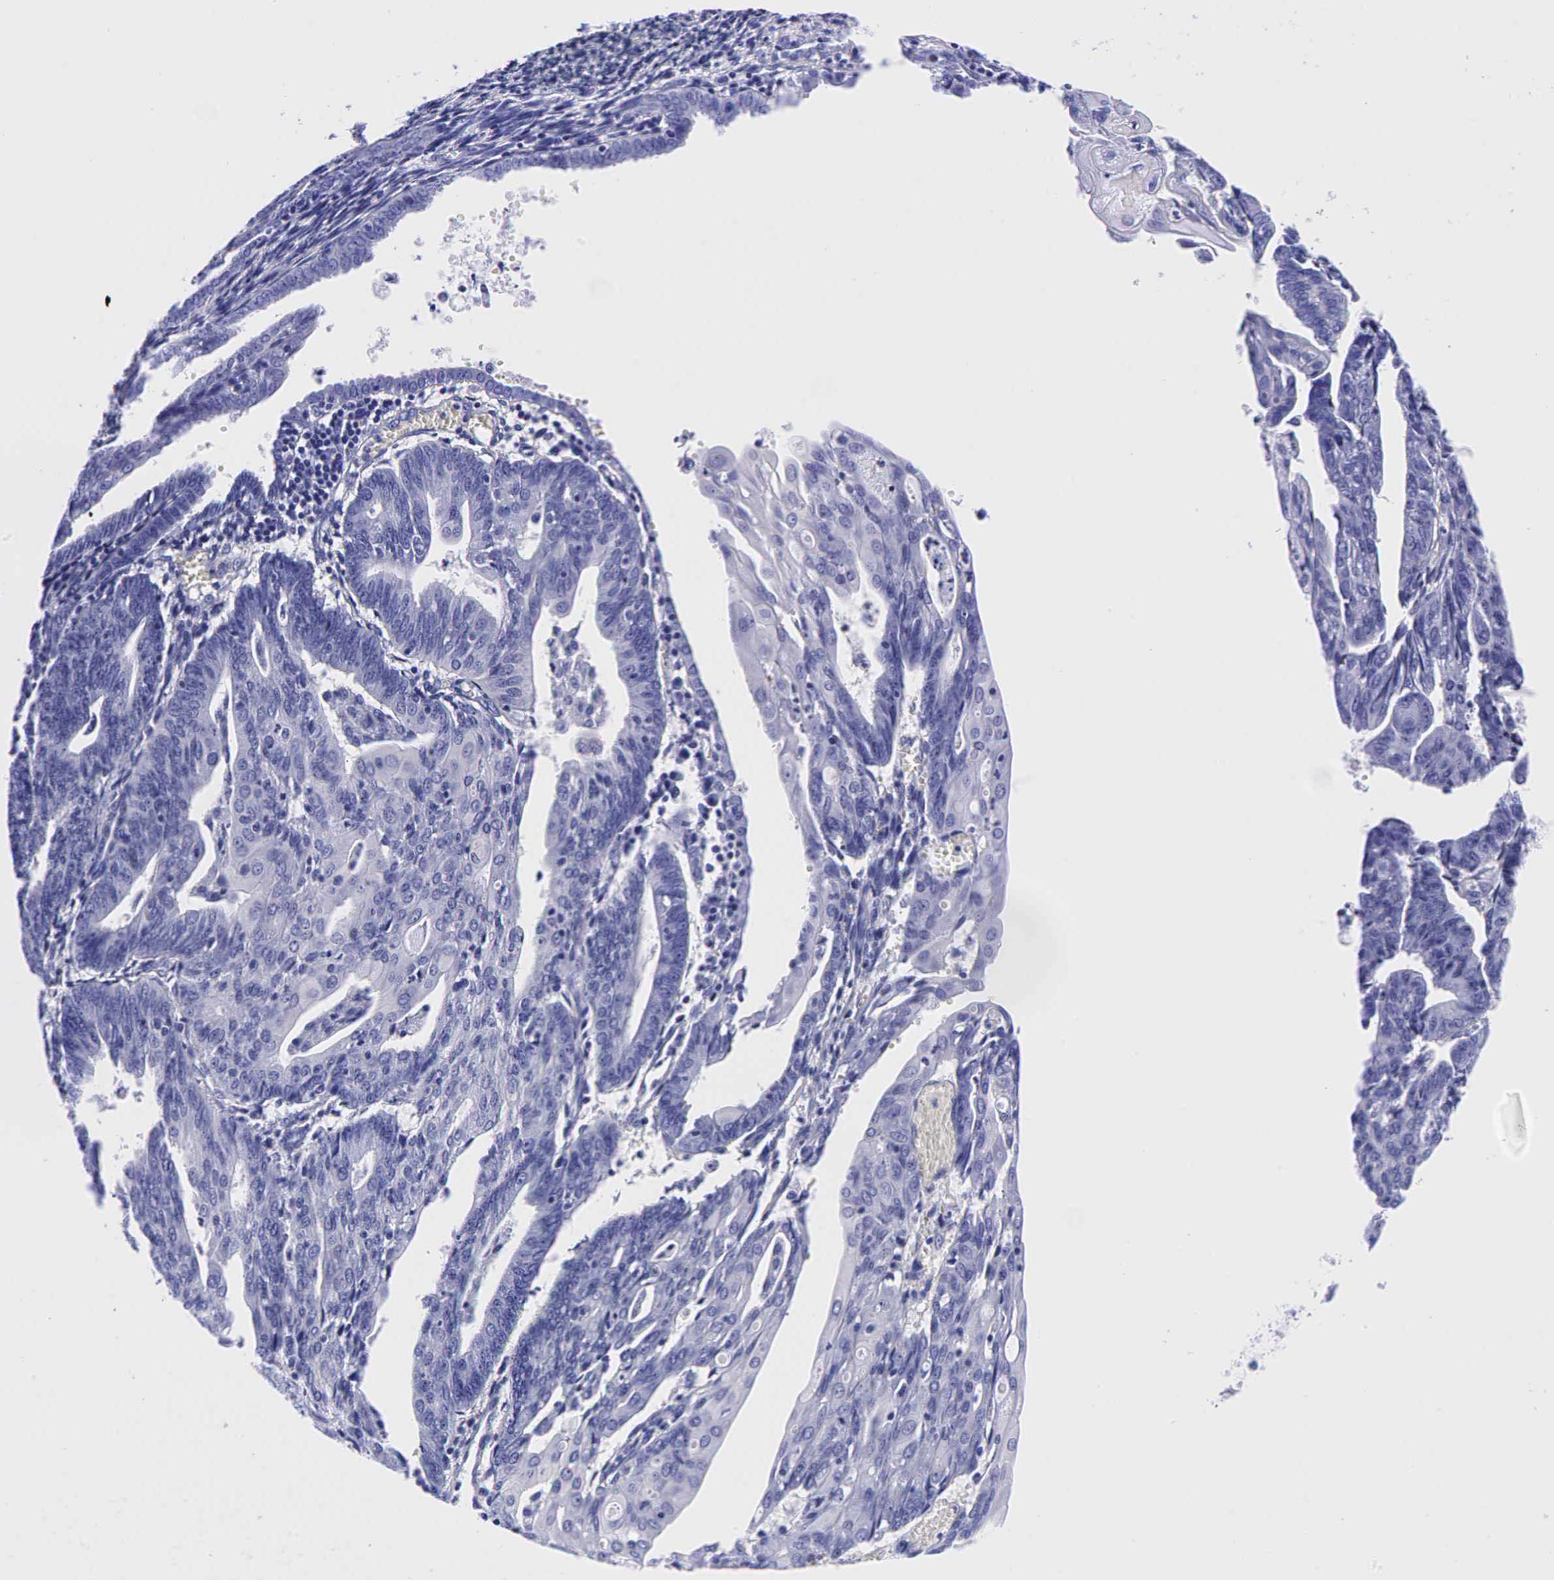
{"staining": {"intensity": "negative", "quantity": "none", "location": "none"}, "tissue": "endometrial cancer", "cell_type": "Tumor cells", "image_type": "cancer", "snomed": [{"axis": "morphology", "description": "Adenocarcinoma, NOS"}, {"axis": "topography", "description": "Endometrium"}], "caption": "A high-resolution histopathology image shows IHC staining of adenocarcinoma (endometrial), which displays no significant expression in tumor cells.", "gene": "GCG", "patient": {"sex": "female", "age": 56}}